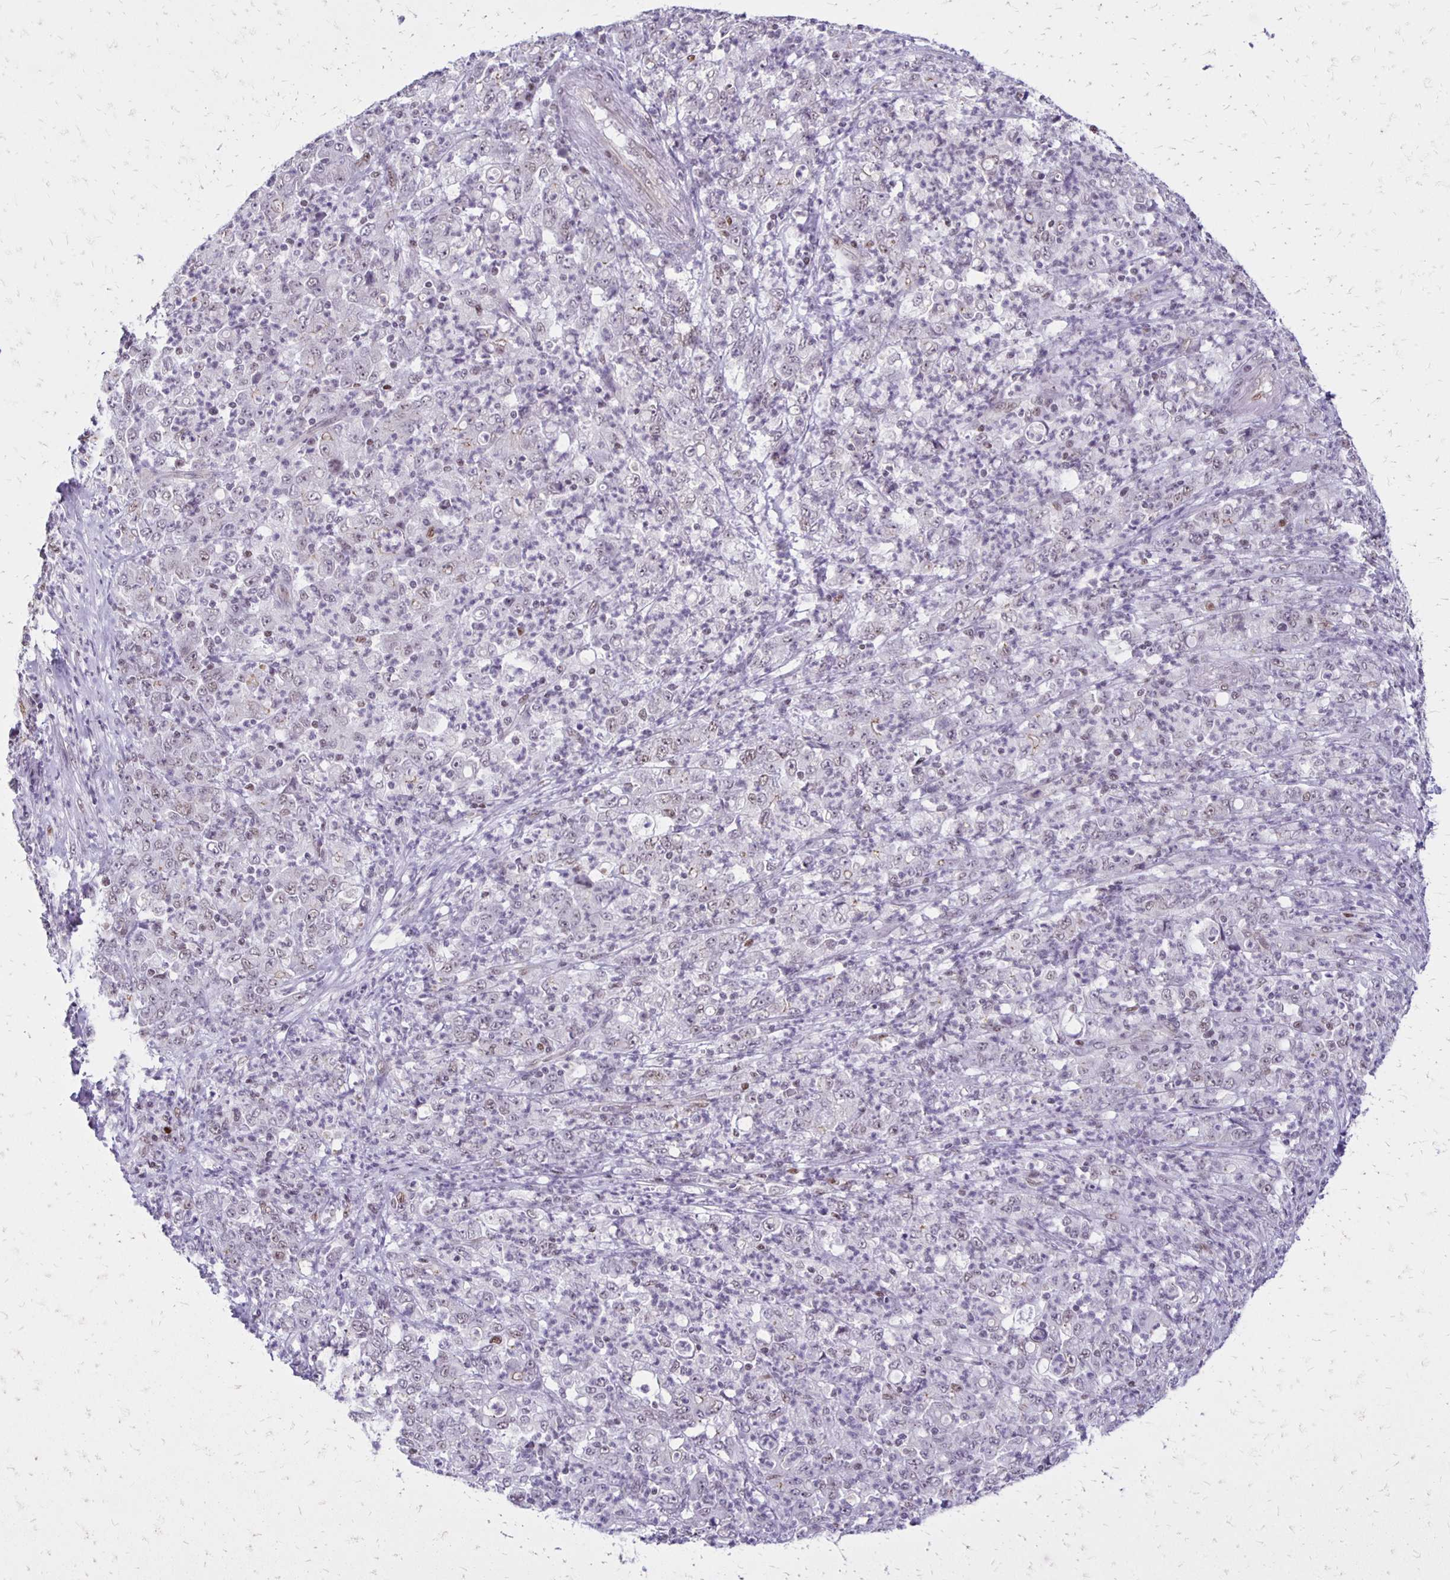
{"staining": {"intensity": "negative", "quantity": "none", "location": "none"}, "tissue": "stomach cancer", "cell_type": "Tumor cells", "image_type": "cancer", "snomed": [{"axis": "morphology", "description": "Adenocarcinoma, NOS"}, {"axis": "topography", "description": "Stomach, lower"}], "caption": "The immunohistochemistry (IHC) image has no significant positivity in tumor cells of stomach adenocarcinoma tissue.", "gene": "DDB2", "patient": {"sex": "female", "age": 71}}